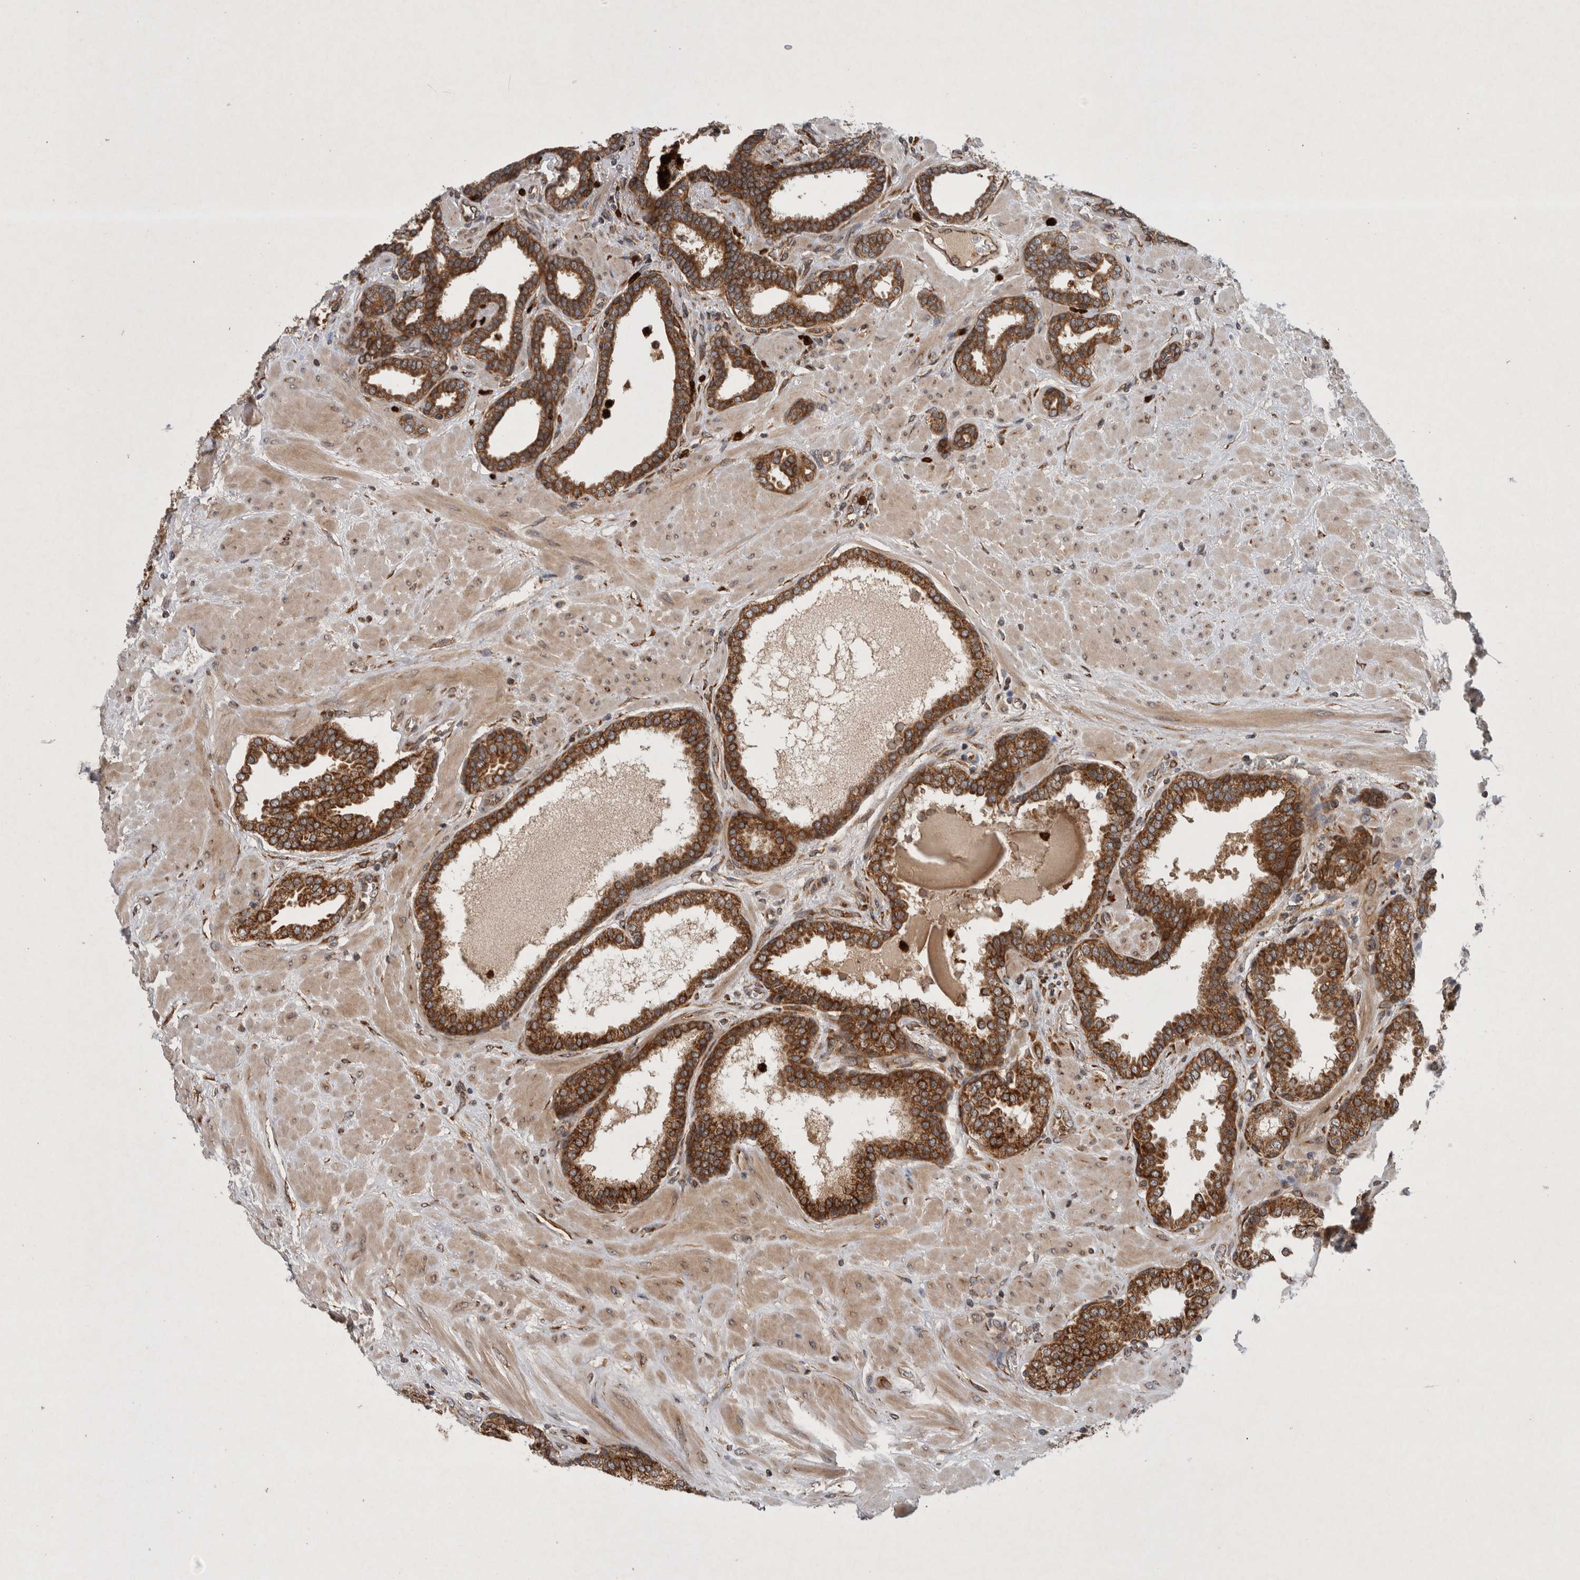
{"staining": {"intensity": "strong", "quantity": ">75%", "location": "cytoplasmic/membranous"}, "tissue": "prostate", "cell_type": "Glandular cells", "image_type": "normal", "snomed": [{"axis": "morphology", "description": "Normal tissue, NOS"}, {"axis": "topography", "description": "Prostate"}], "caption": "High-power microscopy captured an immunohistochemistry (IHC) histopathology image of unremarkable prostate, revealing strong cytoplasmic/membranous positivity in approximately >75% of glandular cells.", "gene": "PDCD2", "patient": {"sex": "male", "age": 51}}